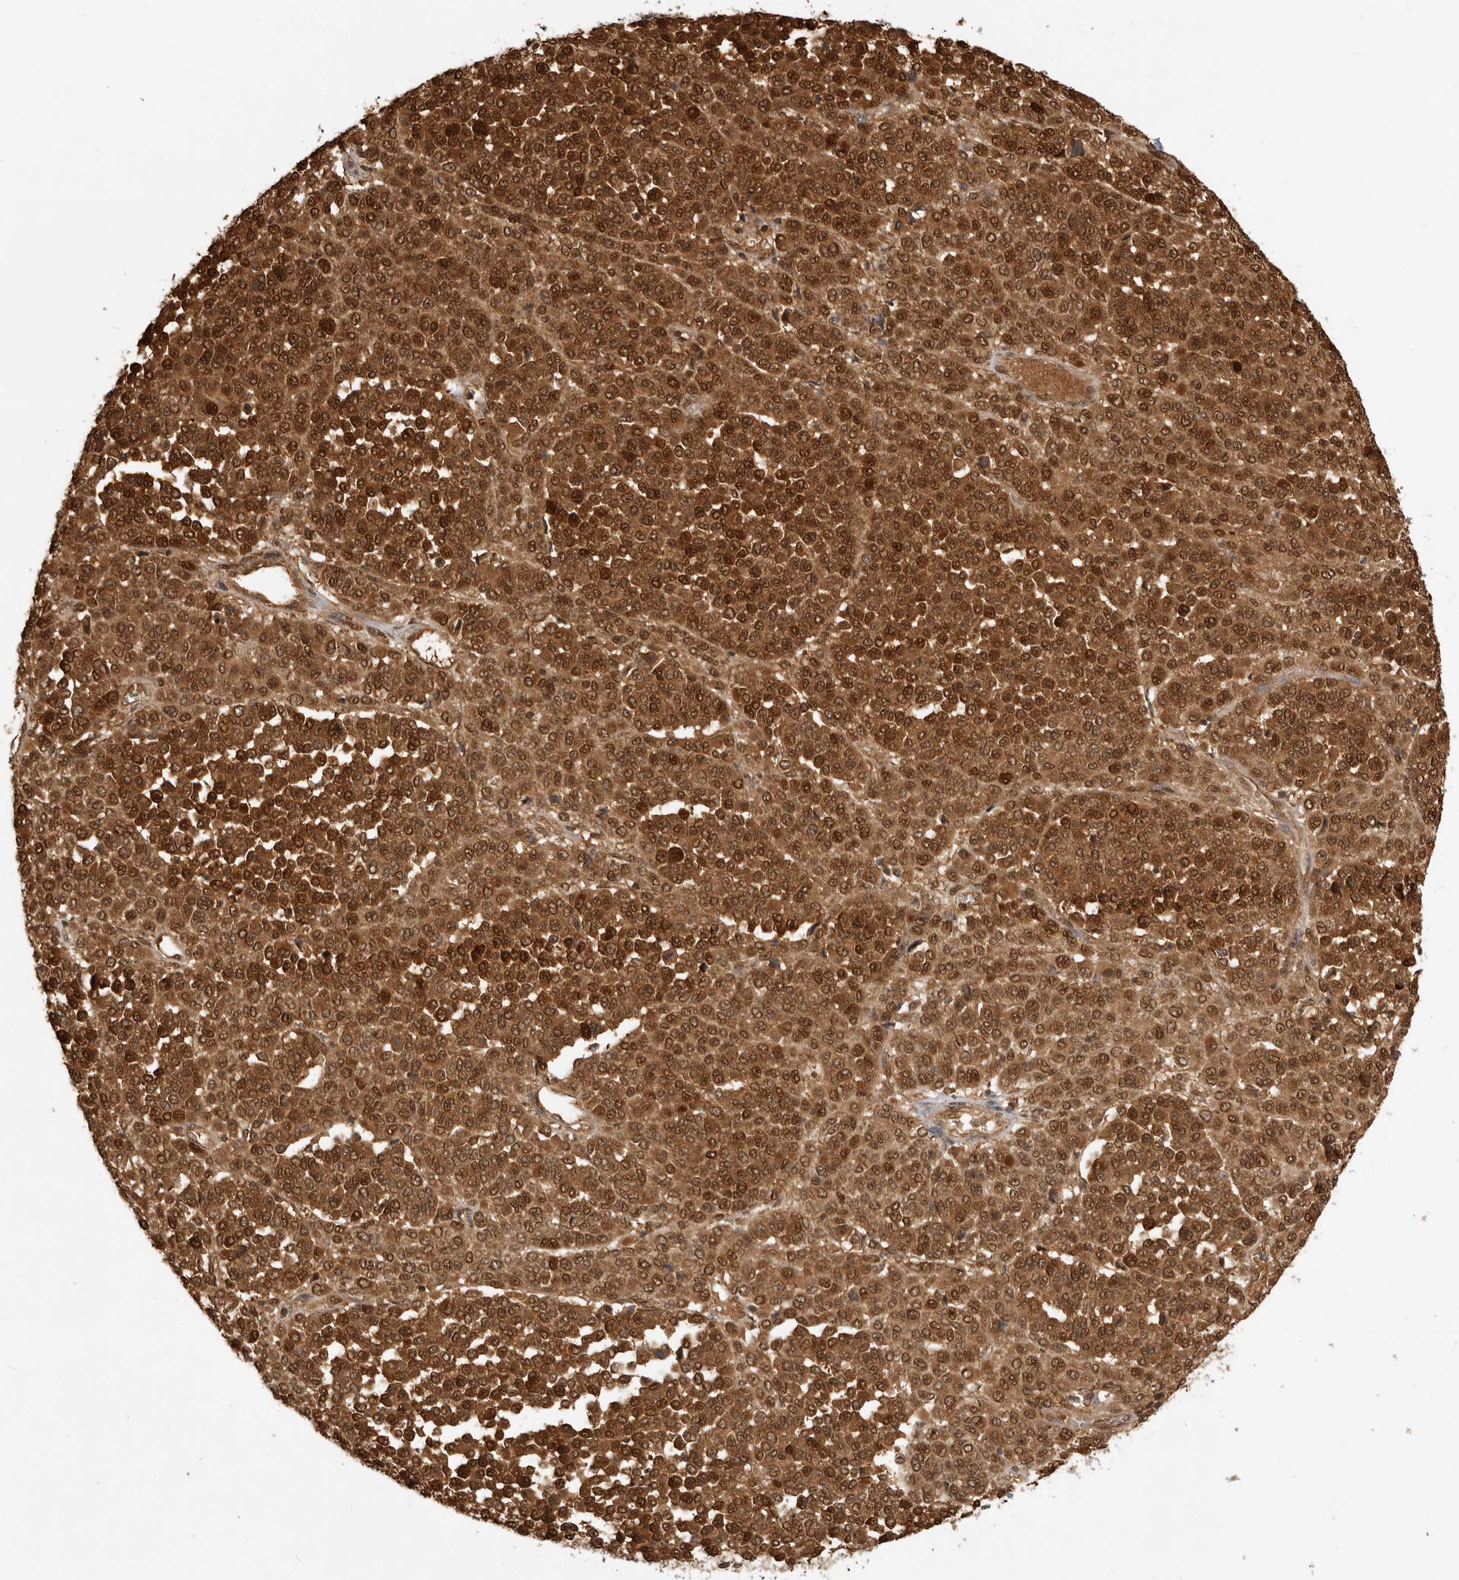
{"staining": {"intensity": "strong", "quantity": ">75%", "location": "cytoplasmic/membranous,nuclear"}, "tissue": "melanoma", "cell_type": "Tumor cells", "image_type": "cancer", "snomed": [{"axis": "morphology", "description": "Malignant melanoma, Metastatic site"}, {"axis": "topography", "description": "Pancreas"}], "caption": "This is an image of immunohistochemistry (IHC) staining of malignant melanoma (metastatic site), which shows strong expression in the cytoplasmic/membranous and nuclear of tumor cells.", "gene": "ADPRS", "patient": {"sex": "female", "age": 30}}